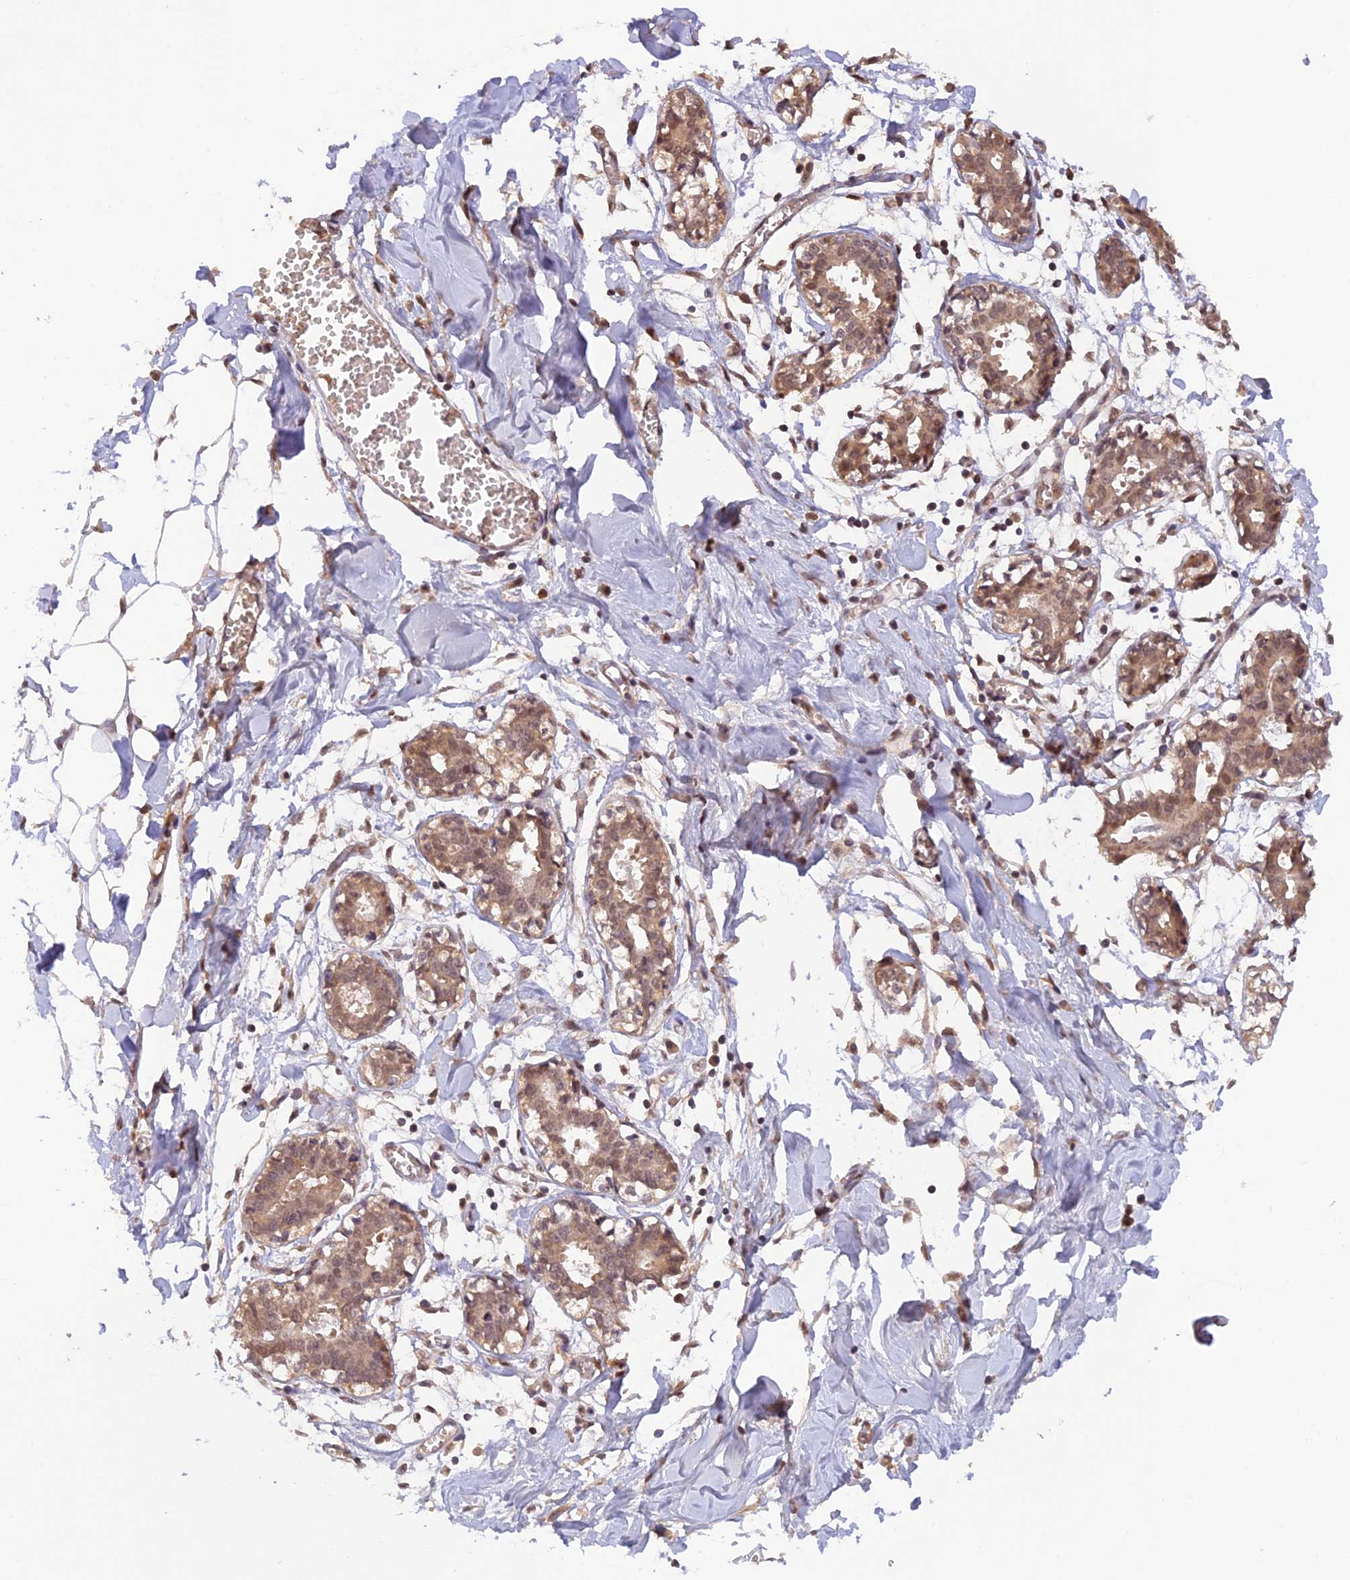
{"staining": {"intensity": "weak", "quantity": "25%-75%", "location": "nuclear"}, "tissue": "breast", "cell_type": "Adipocytes", "image_type": "normal", "snomed": [{"axis": "morphology", "description": "Normal tissue, NOS"}, {"axis": "topography", "description": "Breast"}], "caption": "Immunohistochemistry (DAB (3,3'-diaminobenzidine)) staining of unremarkable human breast exhibits weak nuclear protein expression in approximately 25%-75% of adipocytes.", "gene": "ZNF436", "patient": {"sex": "female", "age": 27}}